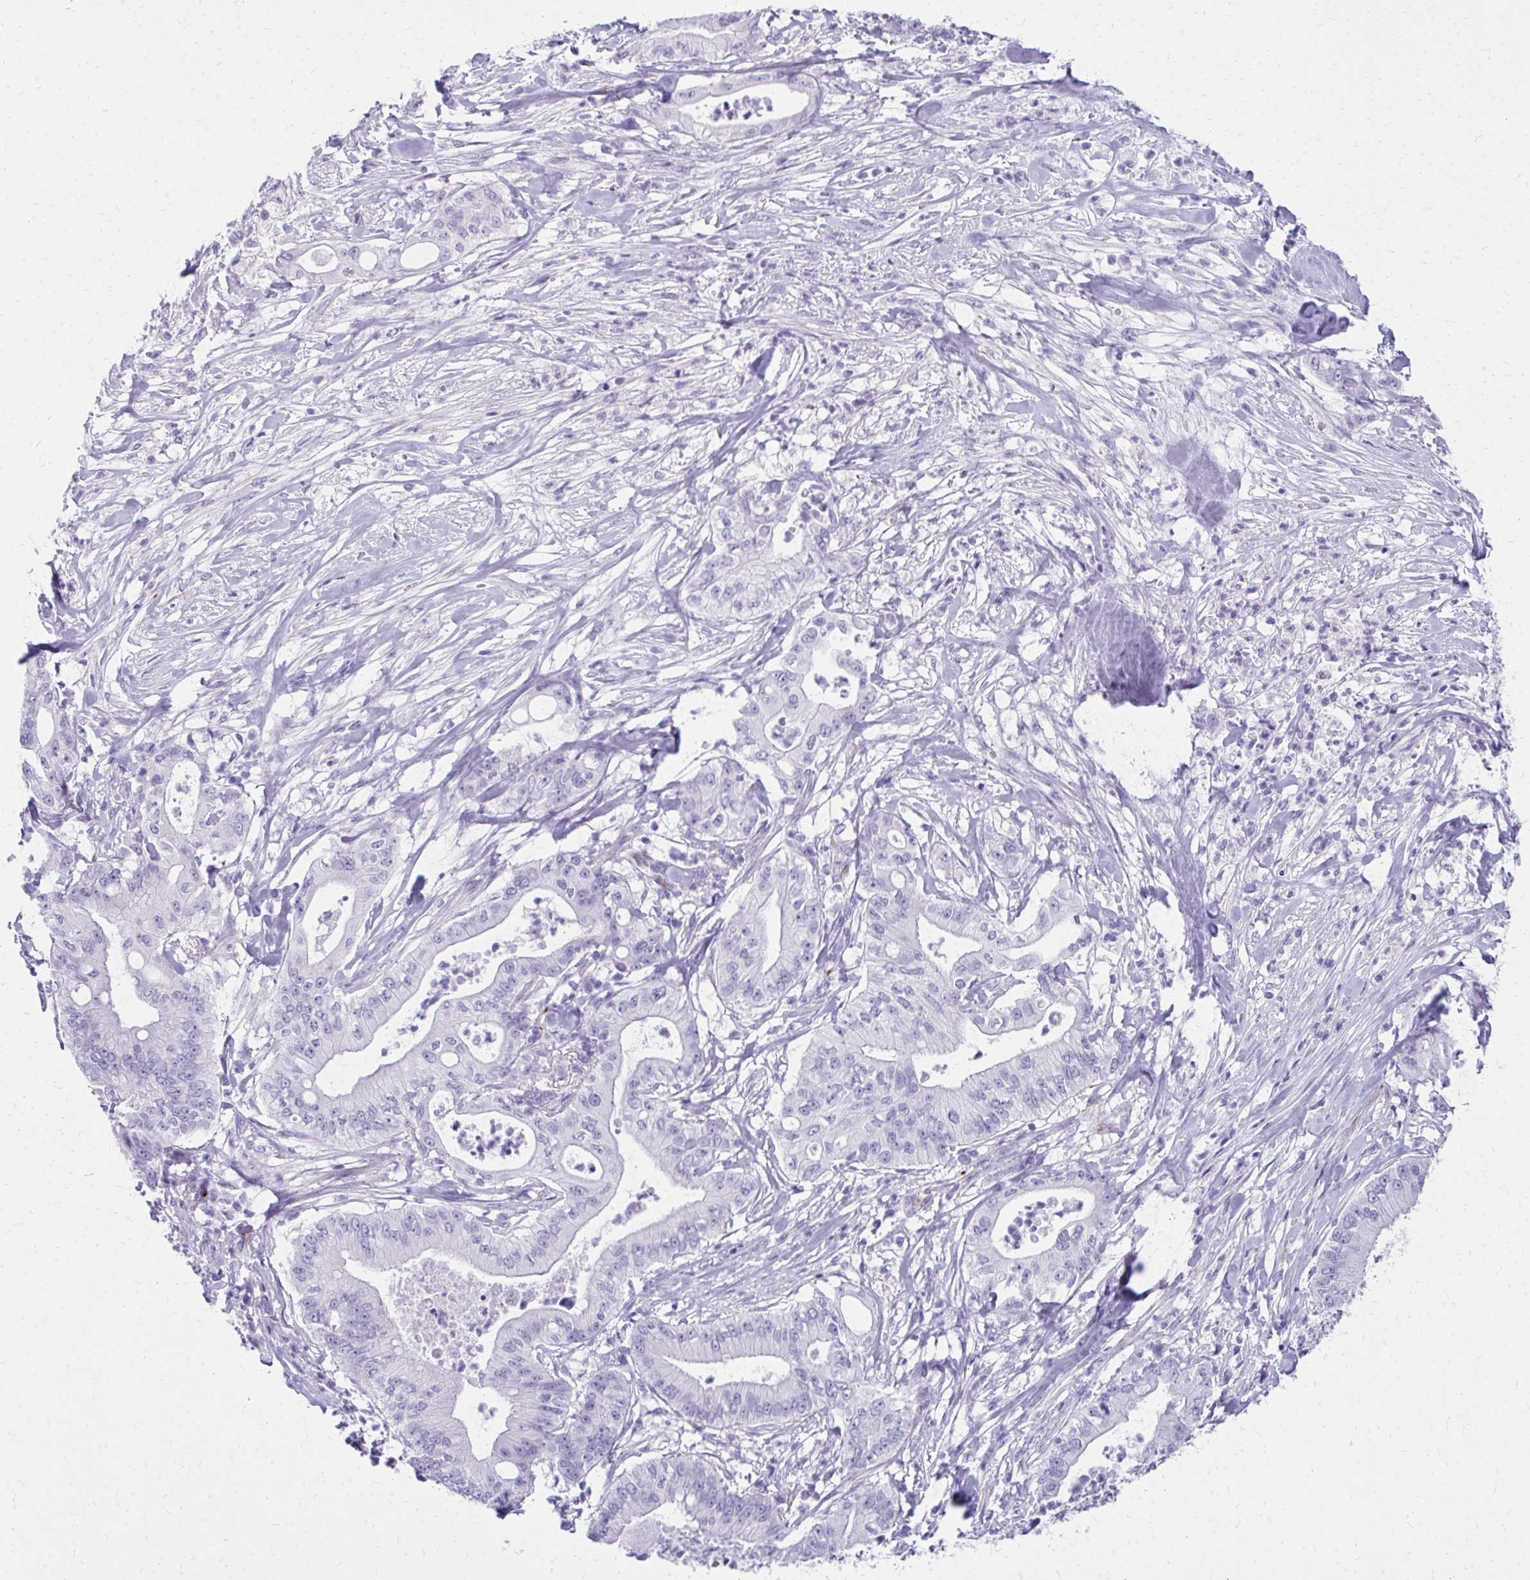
{"staining": {"intensity": "negative", "quantity": "none", "location": "none"}, "tissue": "pancreatic cancer", "cell_type": "Tumor cells", "image_type": "cancer", "snomed": [{"axis": "morphology", "description": "Adenocarcinoma, NOS"}, {"axis": "topography", "description": "Pancreas"}], "caption": "IHC image of human pancreatic cancer stained for a protein (brown), which demonstrates no staining in tumor cells.", "gene": "TRIM6", "patient": {"sex": "male", "age": 71}}